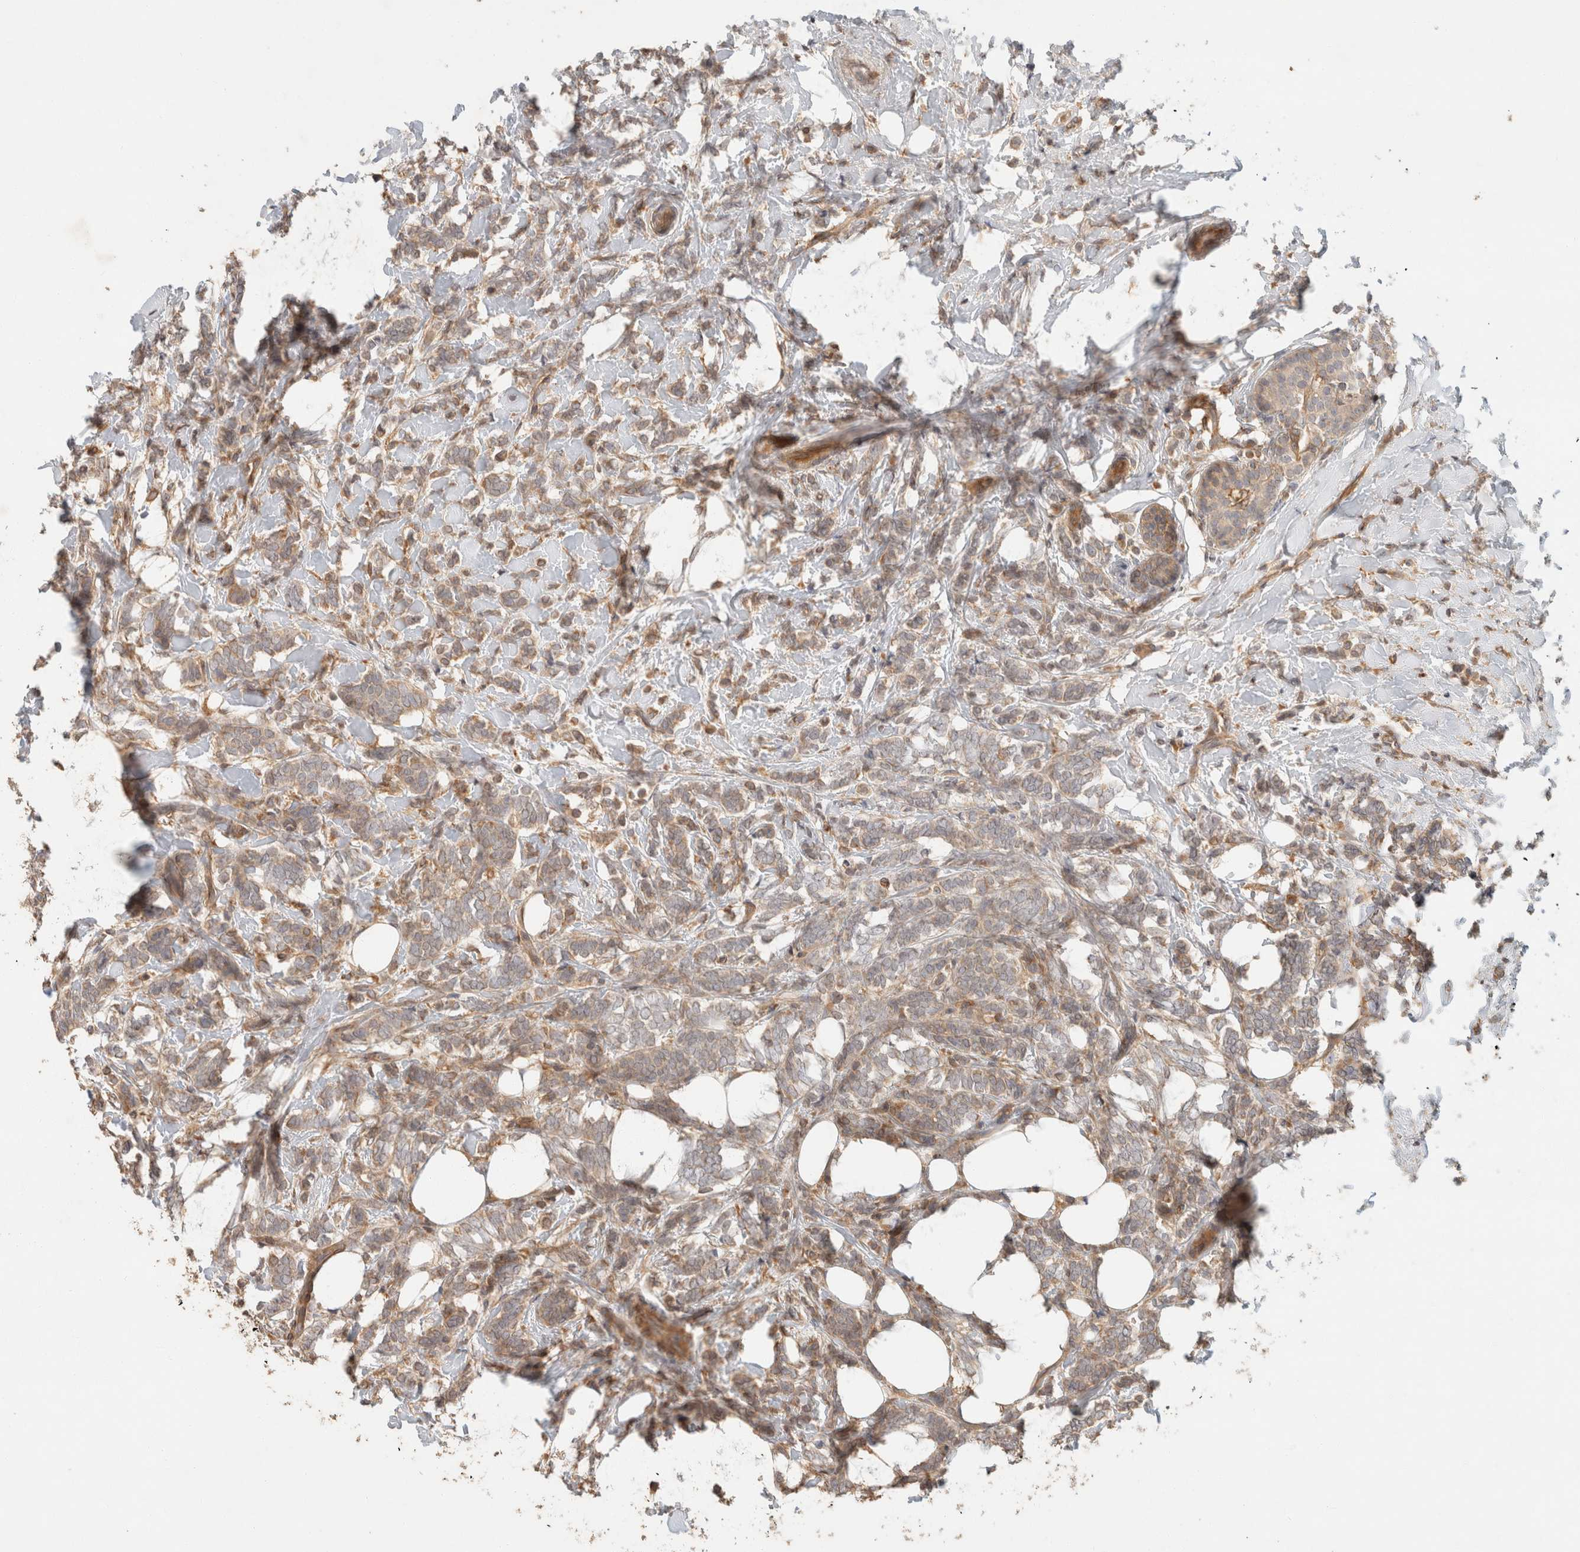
{"staining": {"intensity": "weak", "quantity": ">75%", "location": "cytoplasmic/membranous"}, "tissue": "breast cancer", "cell_type": "Tumor cells", "image_type": "cancer", "snomed": [{"axis": "morphology", "description": "Lobular carcinoma"}, {"axis": "topography", "description": "Breast"}], "caption": "The histopathology image exhibits immunohistochemical staining of breast lobular carcinoma. There is weak cytoplasmic/membranous expression is seen in about >75% of tumor cells.", "gene": "TACC1", "patient": {"sex": "female", "age": 50}}